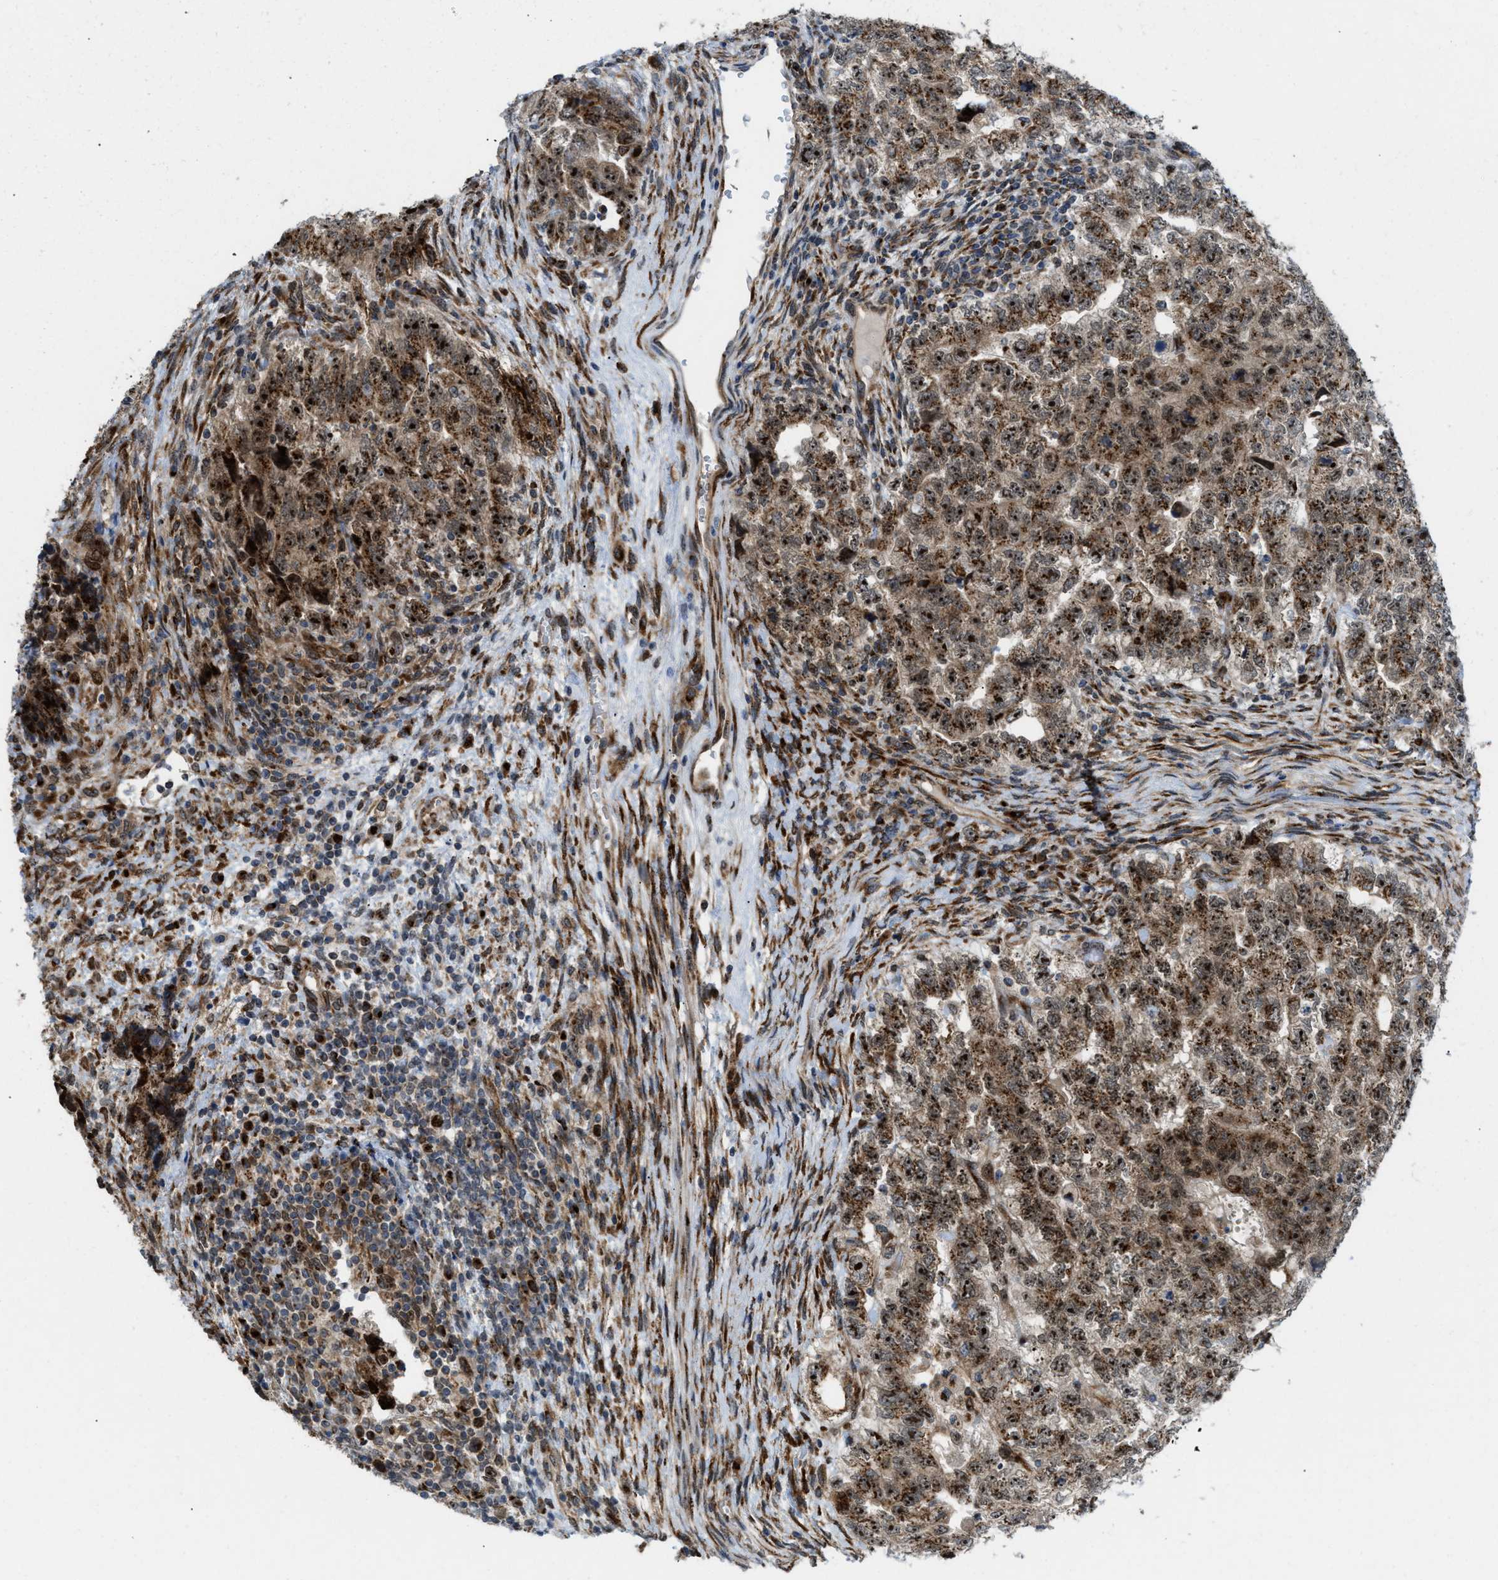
{"staining": {"intensity": "moderate", "quantity": ">75%", "location": "cytoplasmic/membranous,nuclear"}, "tissue": "testis cancer", "cell_type": "Tumor cells", "image_type": "cancer", "snomed": [{"axis": "morphology", "description": "Carcinoma, Embryonal, NOS"}, {"axis": "topography", "description": "Testis"}], "caption": "Immunohistochemical staining of human embryonal carcinoma (testis) demonstrates medium levels of moderate cytoplasmic/membranous and nuclear protein positivity in about >75% of tumor cells. The protein of interest is stained brown, and the nuclei are stained in blue (DAB (3,3'-diaminobenzidine) IHC with brightfield microscopy, high magnification).", "gene": "SLC38A10", "patient": {"sex": "male", "age": 36}}